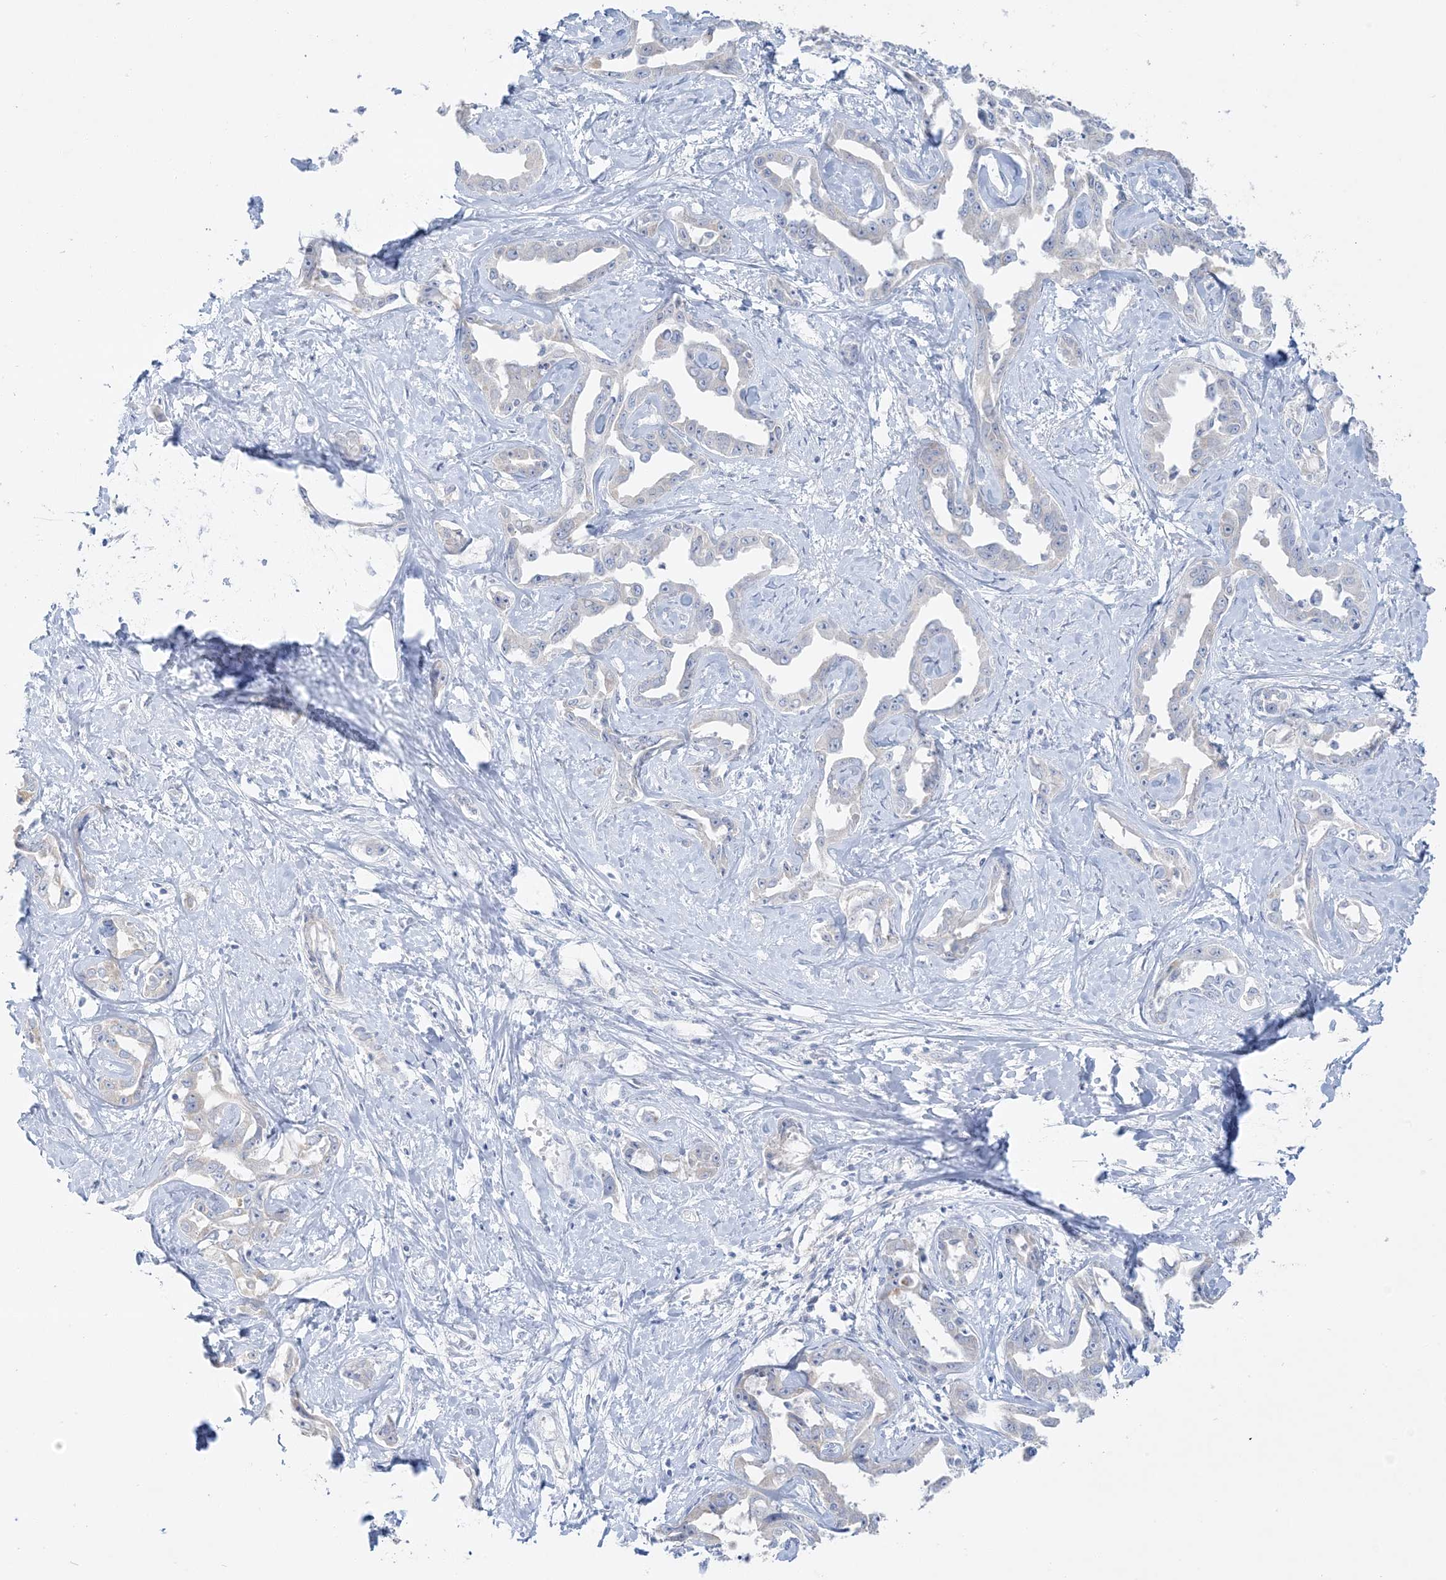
{"staining": {"intensity": "negative", "quantity": "none", "location": "none"}, "tissue": "liver cancer", "cell_type": "Tumor cells", "image_type": "cancer", "snomed": [{"axis": "morphology", "description": "Cholangiocarcinoma"}, {"axis": "topography", "description": "Liver"}], "caption": "Protein analysis of liver cholangiocarcinoma exhibits no significant expression in tumor cells. (IHC, brightfield microscopy, high magnification).", "gene": "FAM184A", "patient": {"sex": "male", "age": 59}}